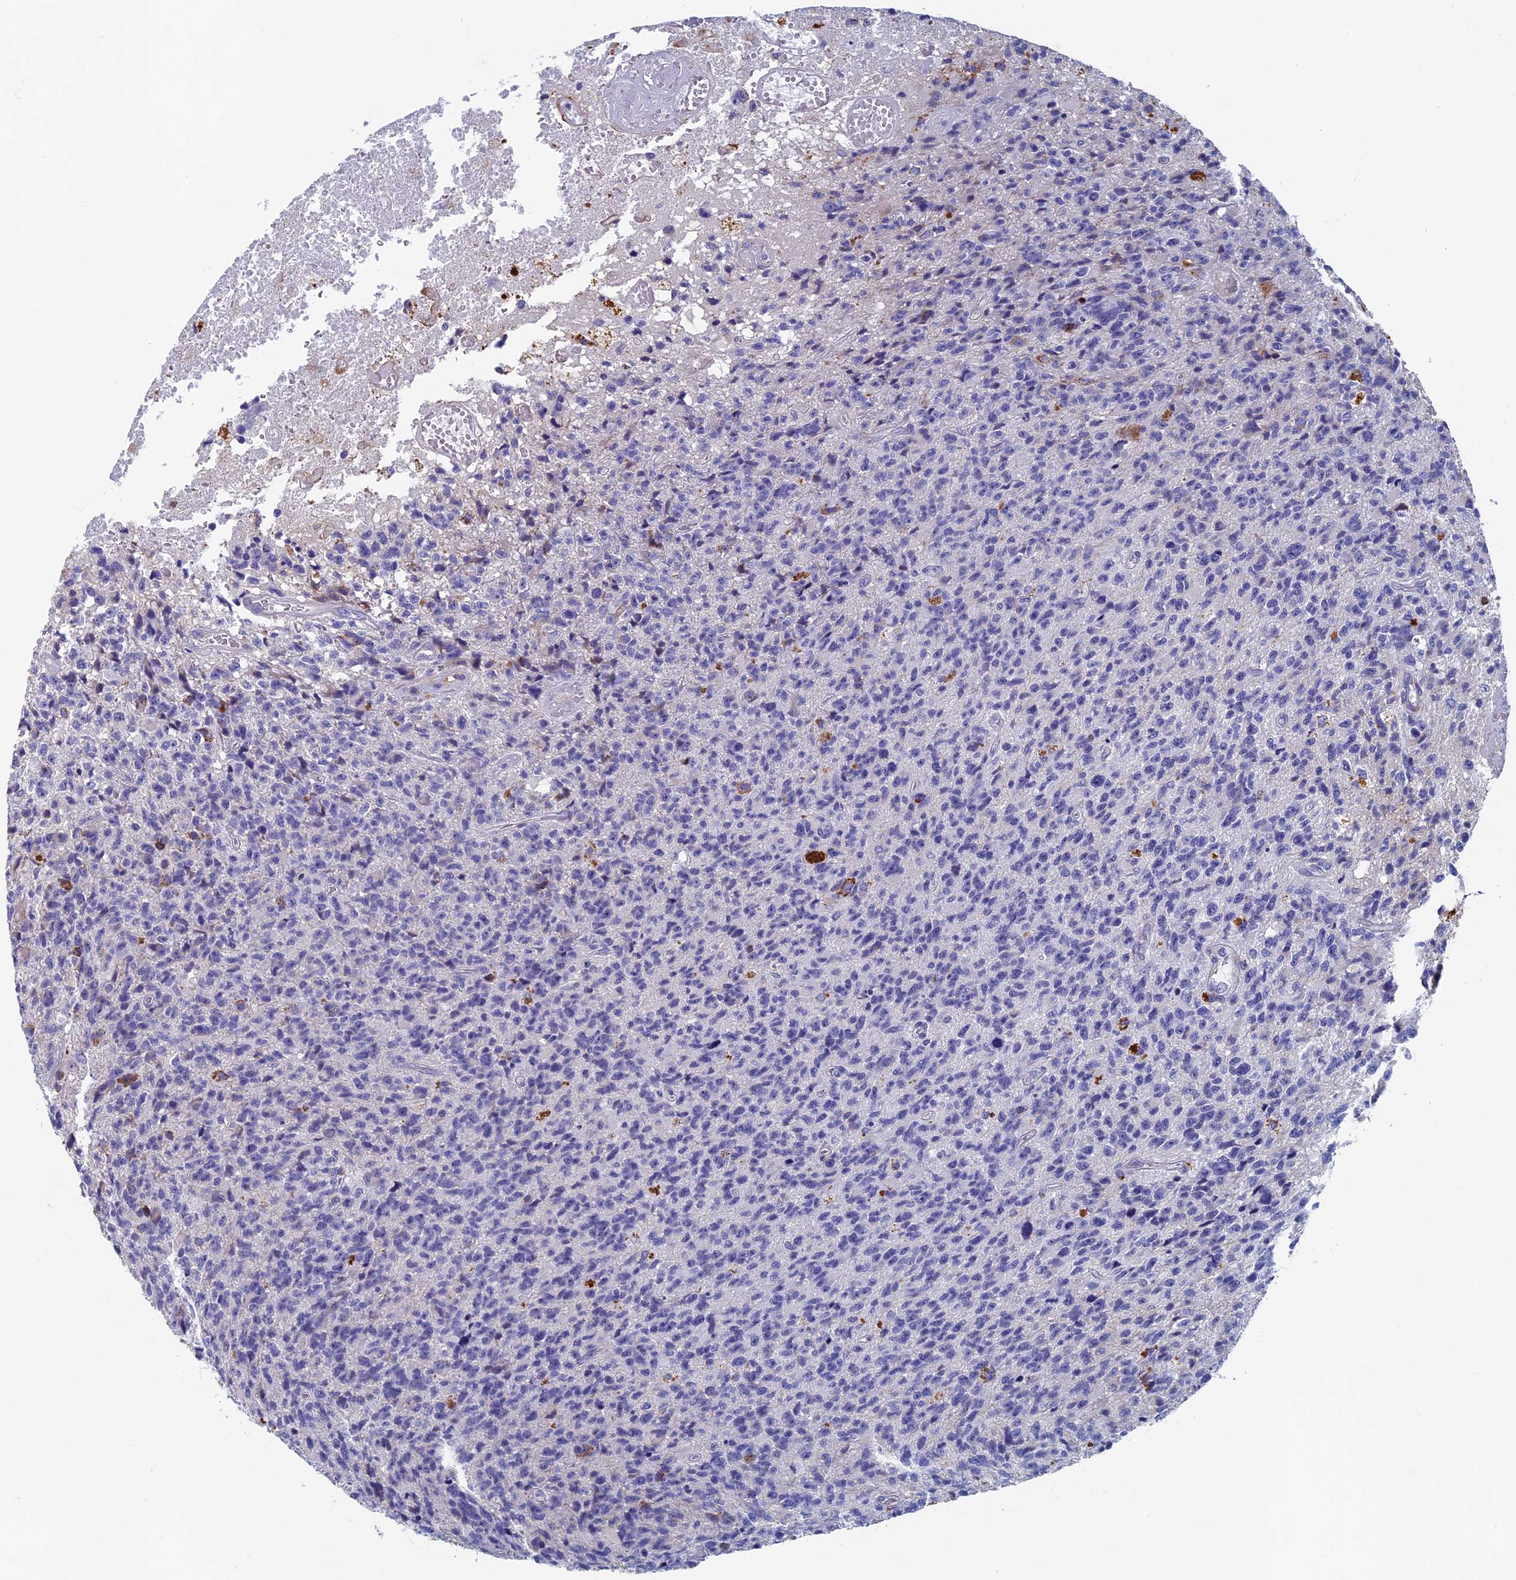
{"staining": {"intensity": "negative", "quantity": "none", "location": "none"}, "tissue": "glioma", "cell_type": "Tumor cells", "image_type": "cancer", "snomed": [{"axis": "morphology", "description": "Glioma, malignant, High grade"}, {"axis": "topography", "description": "Brain"}], "caption": "A histopathology image of human glioma is negative for staining in tumor cells.", "gene": "OAT", "patient": {"sex": "male", "age": 76}}